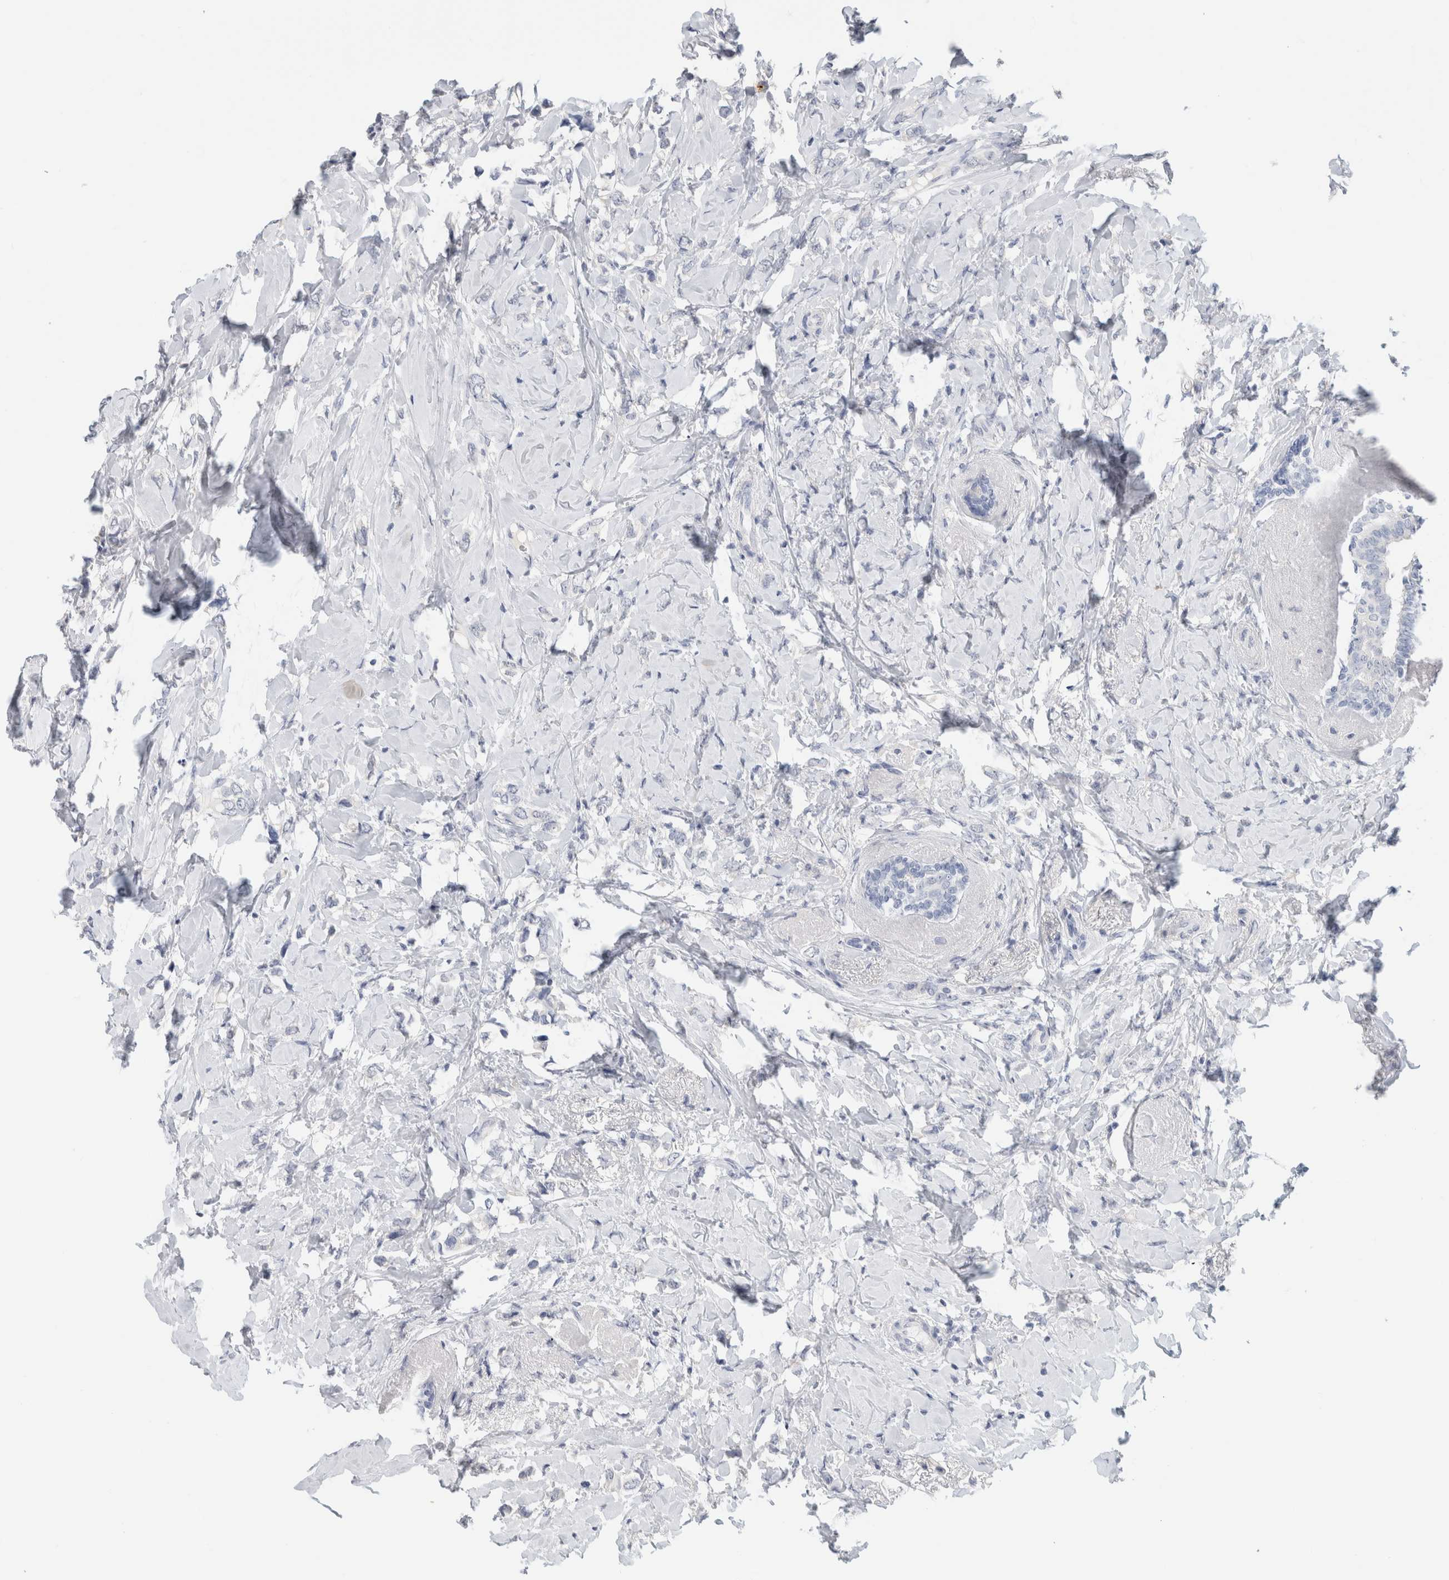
{"staining": {"intensity": "negative", "quantity": "none", "location": "none"}, "tissue": "breast cancer", "cell_type": "Tumor cells", "image_type": "cancer", "snomed": [{"axis": "morphology", "description": "Normal tissue, NOS"}, {"axis": "morphology", "description": "Lobular carcinoma"}, {"axis": "topography", "description": "Breast"}], "caption": "DAB immunohistochemical staining of human lobular carcinoma (breast) shows no significant expression in tumor cells. The staining was performed using DAB to visualize the protein expression in brown, while the nuclei were stained in blue with hematoxylin (Magnification: 20x).", "gene": "BCAN", "patient": {"sex": "female", "age": 47}}